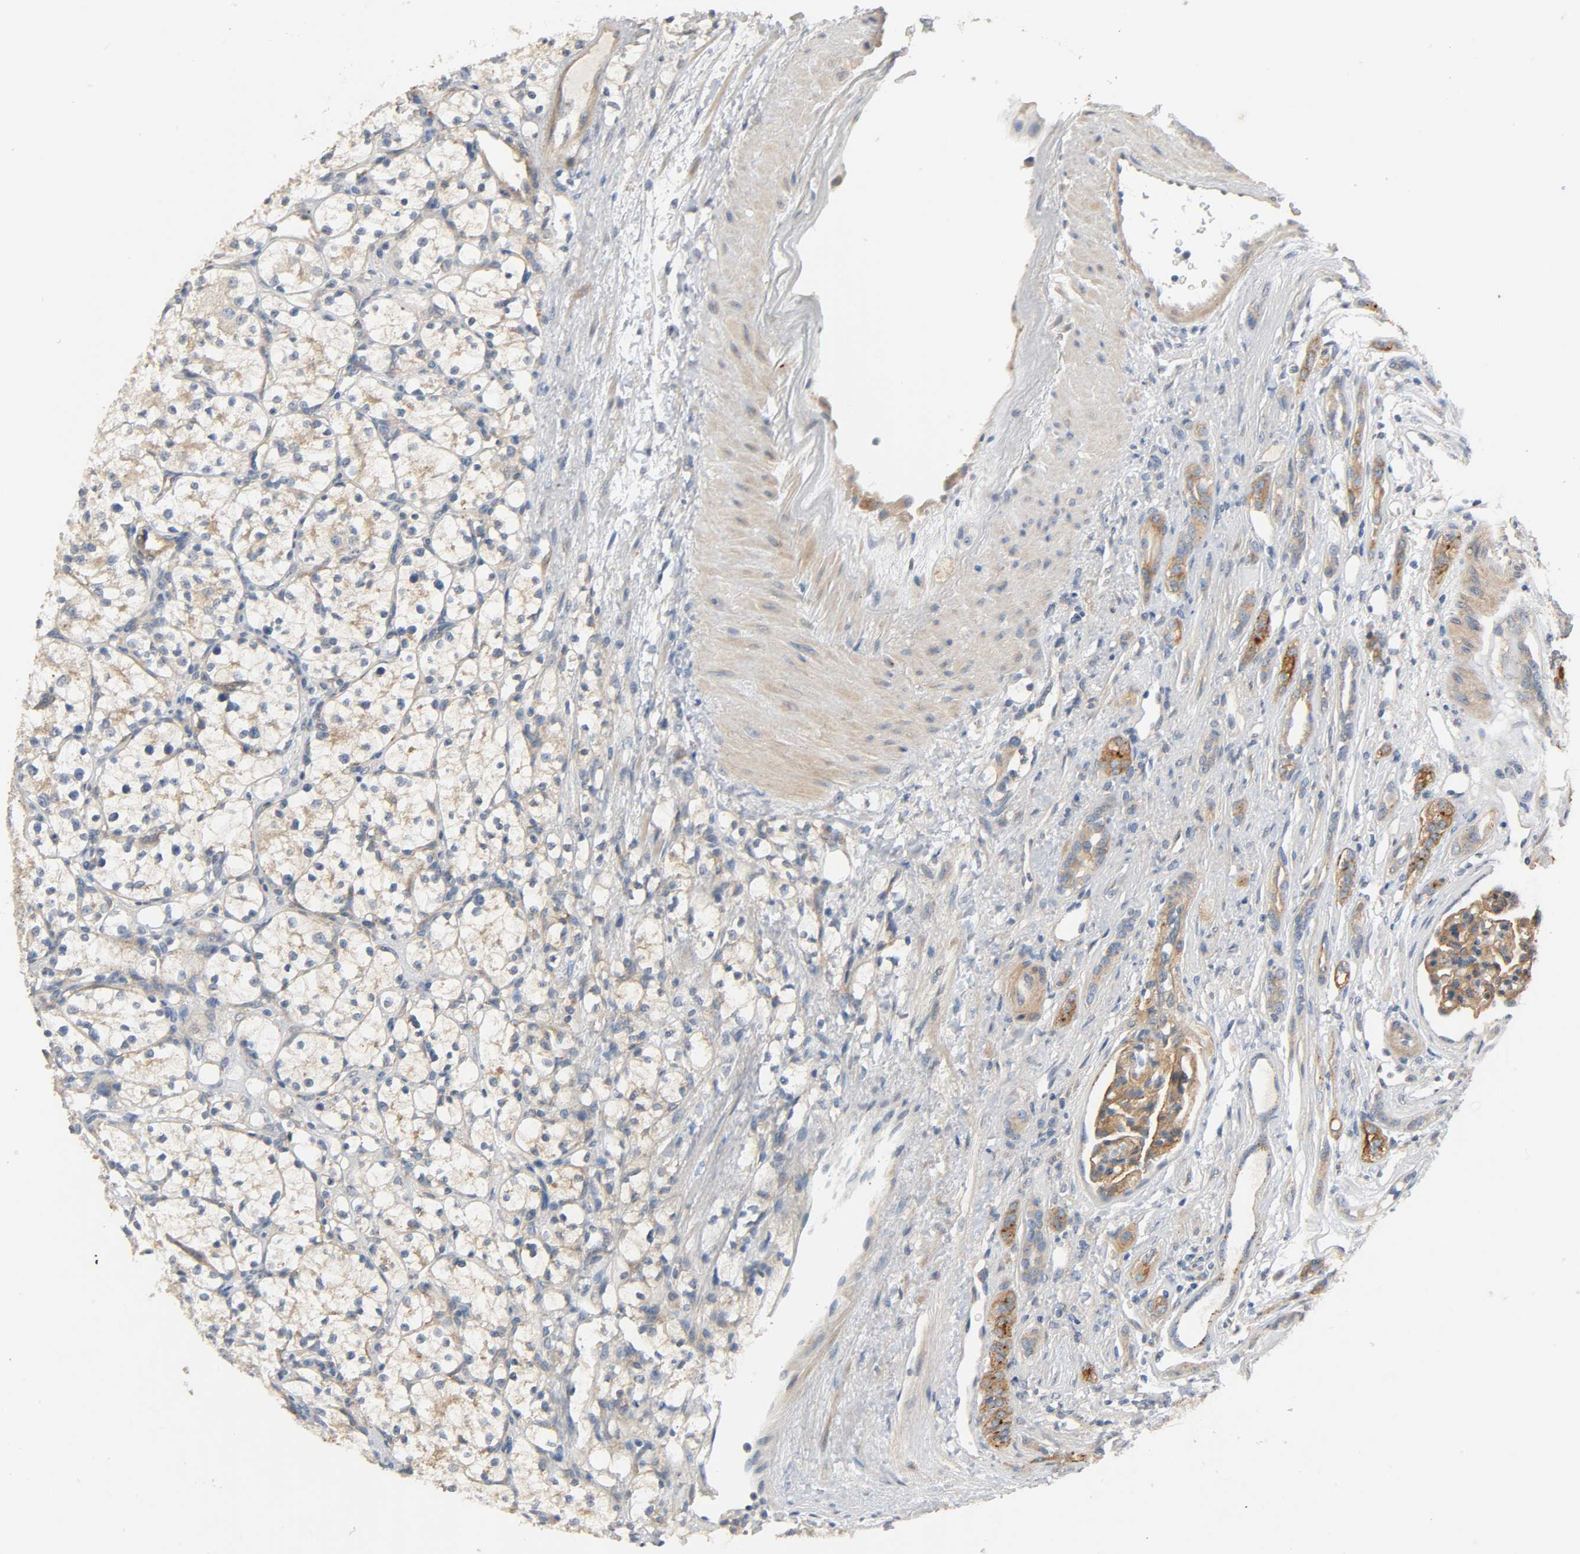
{"staining": {"intensity": "moderate", "quantity": ">75%", "location": "cytoplasmic/membranous"}, "tissue": "renal cancer", "cell_type": "Tumor cells", "image_type": "cancer", "snomed": [{"axis": "morphology", "description": "Adenocarcinoma, NOS"}, {"axis": "topography", "description": "Kidney"}], "caption": "Human renal cancer stained with a protein marker shows moderate staining in tumor cells.", "gene": "ARPC1A", "patient": {"sex": "female", "age": 60}}